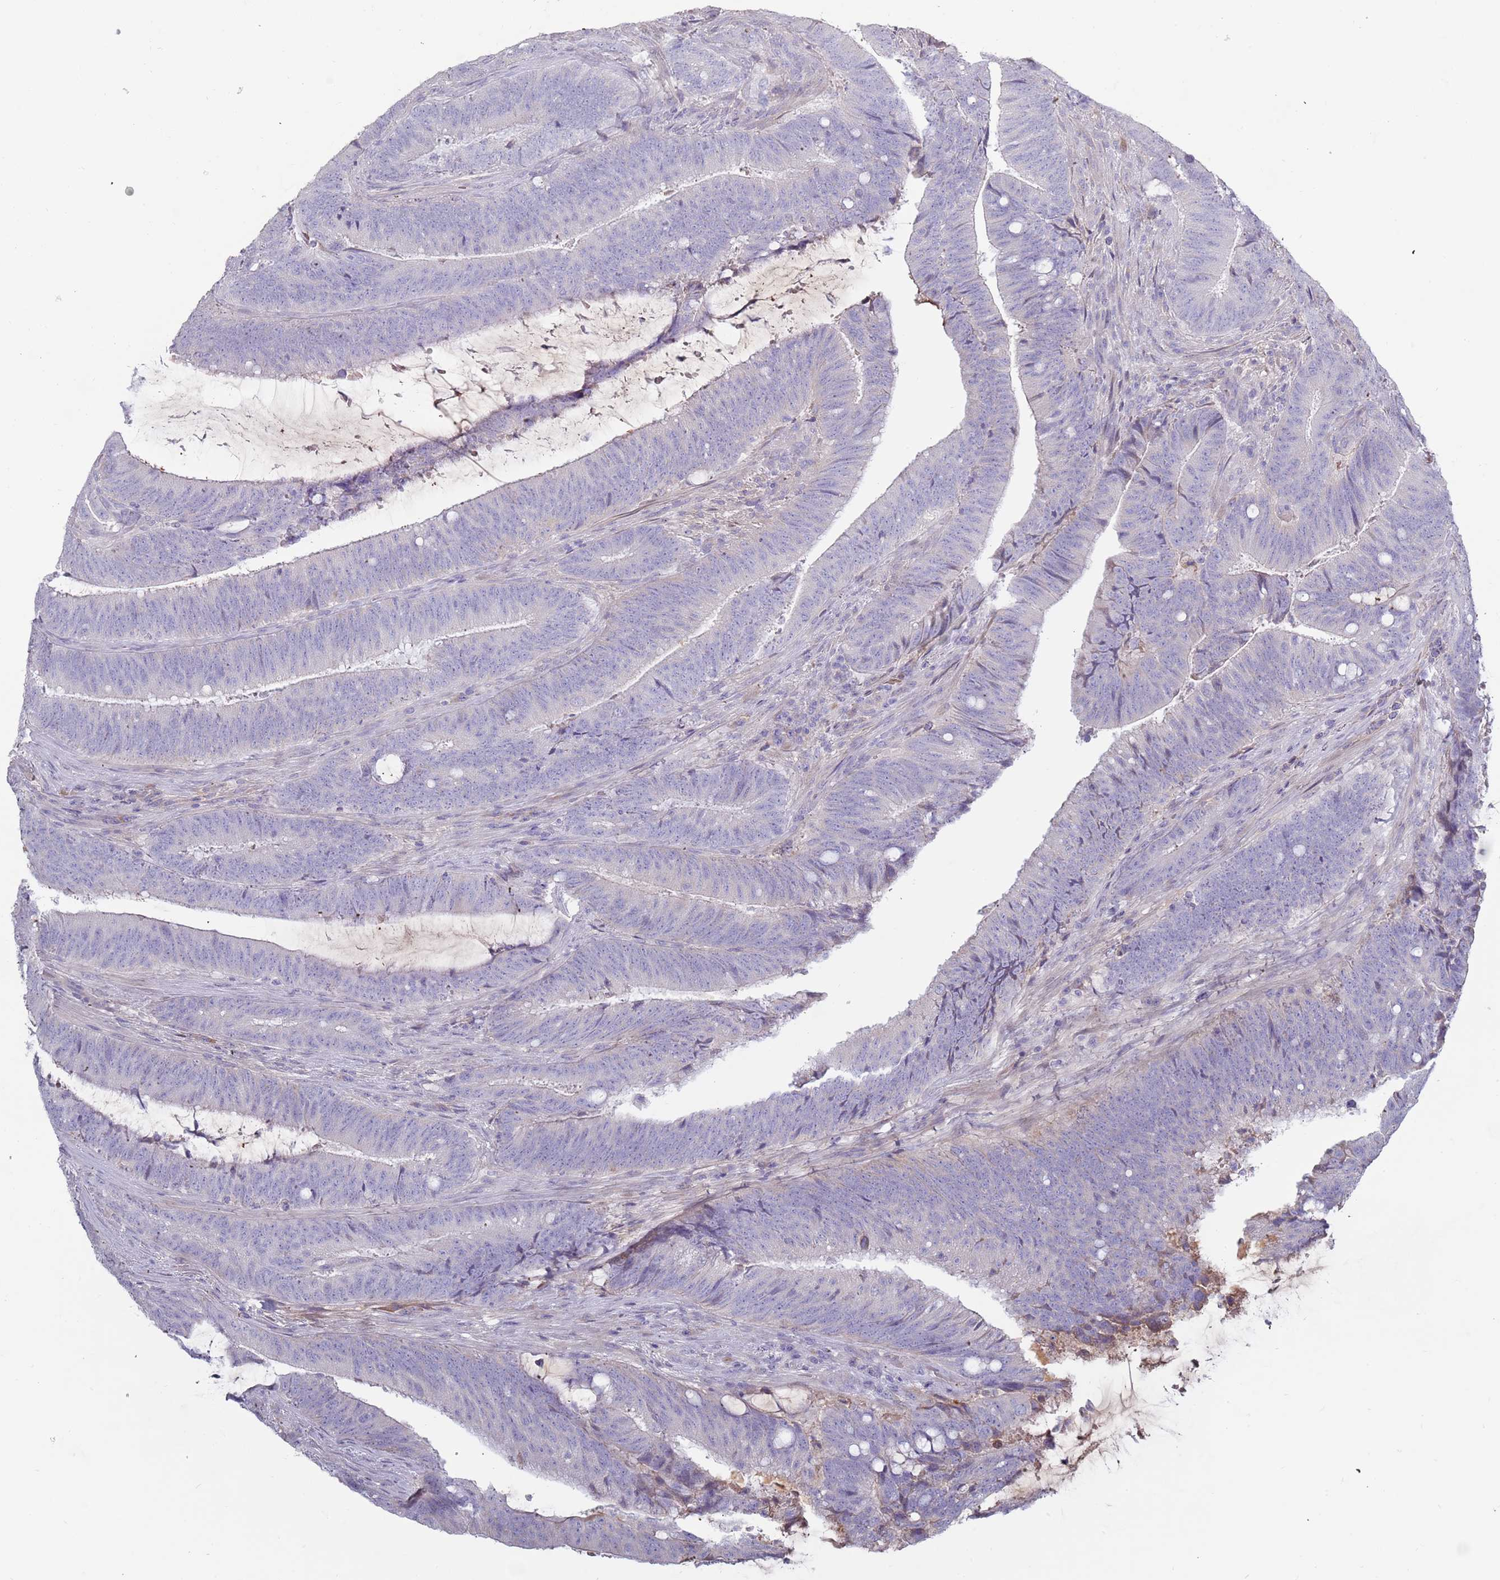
{"staining": {"intensity": "negative", "quantity": "none", "location": "none"}, "tissue": "colorectal cancer", "cell_type": "Tumor cells", "image_type": "cancer", "snomed": [{"axis": "morphology", "description": "Adenocarcinoma, NOS"}, {"axis": "topography", "description": "Colon"}], "caption": "Tumor cells show no significant staining in adenocarcinoma (colorectal). (IHC, brightfield microscopy, high magnification).", "gene": "TNFRSF6B", "patient": {"sex": "female", "age": 43}}